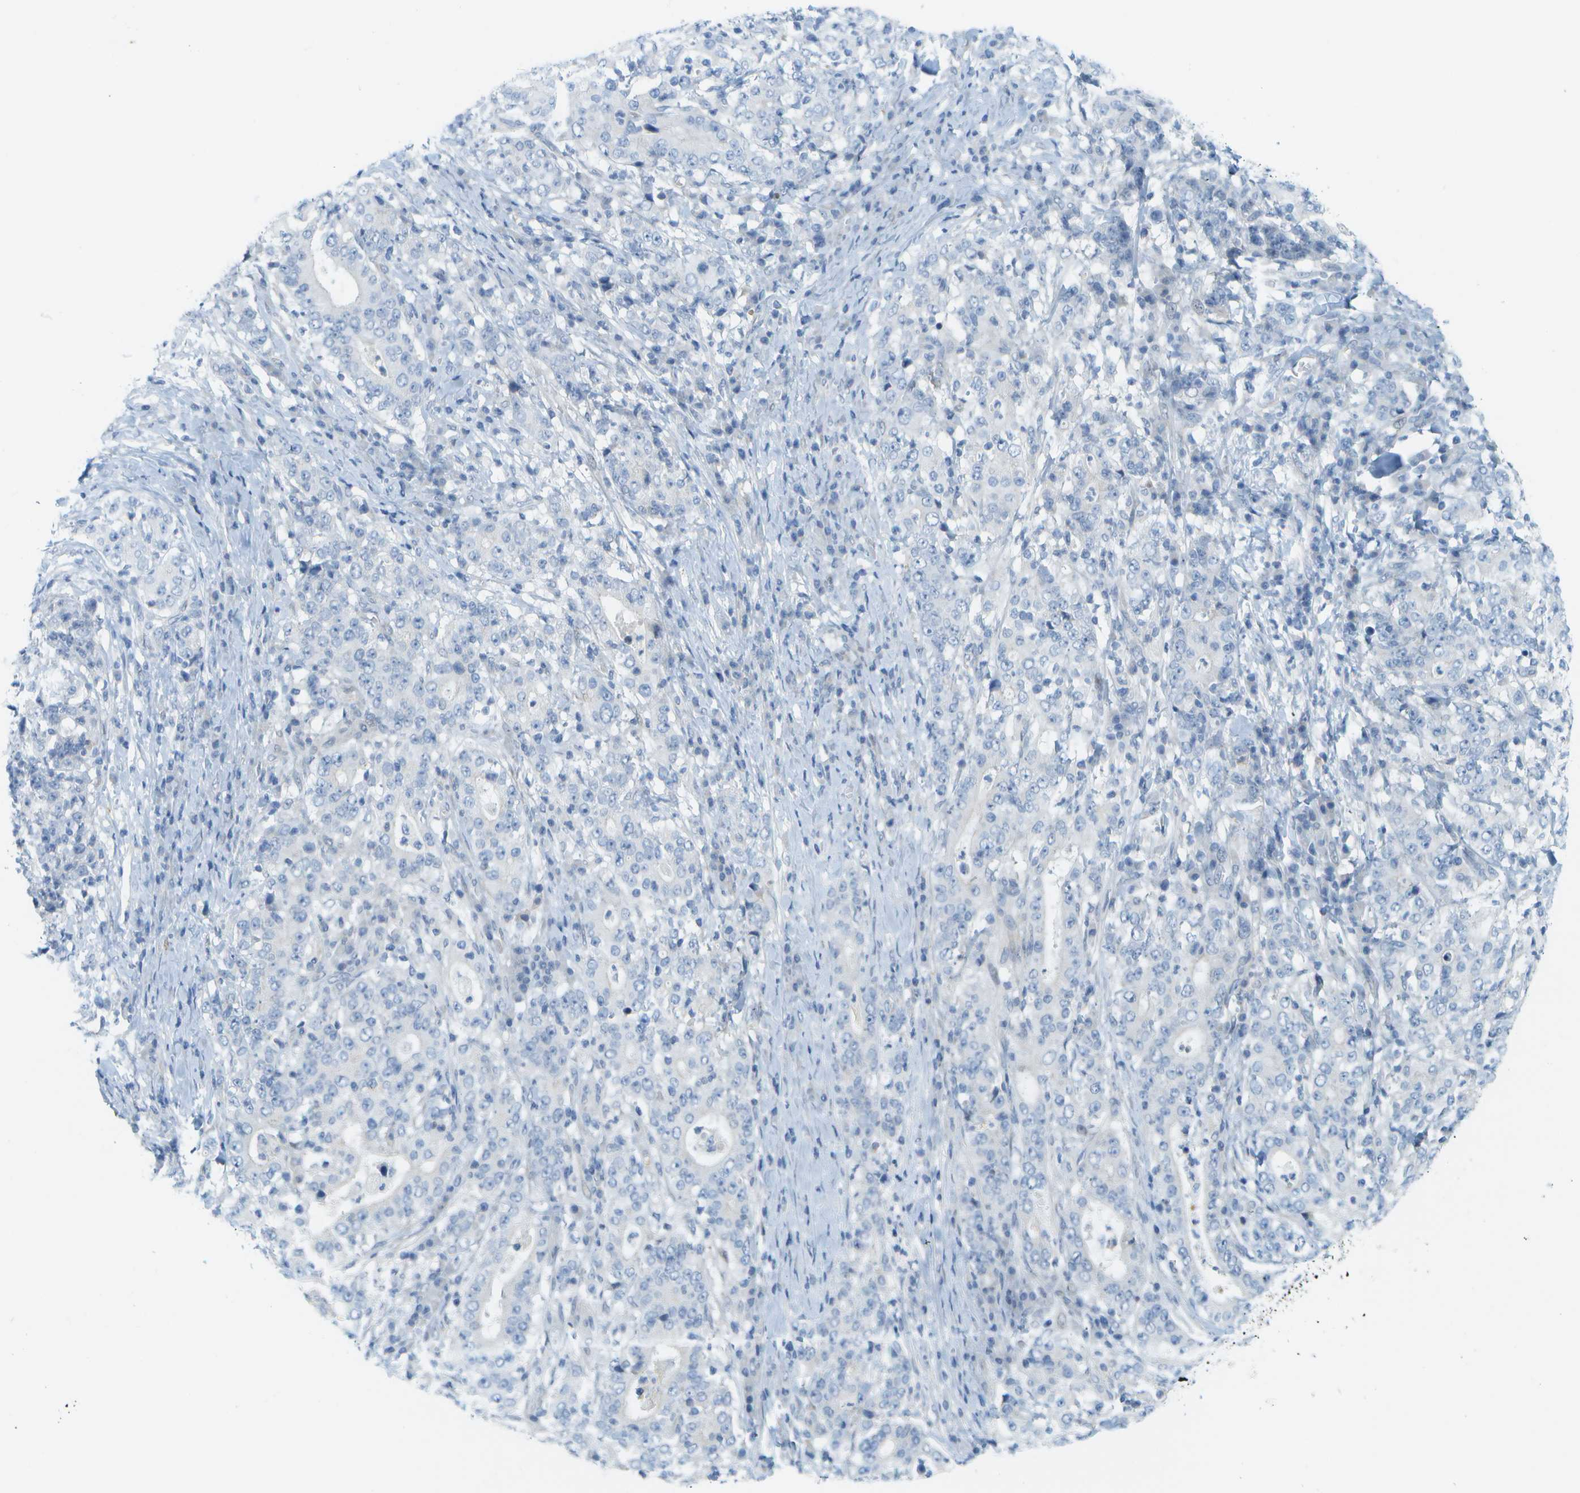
{"staining": {"intensity": "negative", "quantity": "none", "location": "none"}, "tissue": "stomach cancer", "cell_type": "Tumor cells", "image_type": "cancer", "snomed": [{"axis": "morphology", "description": "Normal tissue, NOS"}, {"axis": "morphology", "description": "Adenocarcinoma, NOS"}, {"axis": "topography", "description": "Stomach, upper"}, {"axis": "topography", "description": "Stomach"}], "caption": "Immunohistochemical staining of human adenocarcinoma (stomach) shows no significant expression in tumor cells. (Stains: DAB immunohistochemistry with hematoxylin counter stain, Microscopy: brightfield microscopy at high magnification).", "gene": "CUL9", "patient": {"sex": "male", "age": 59}}